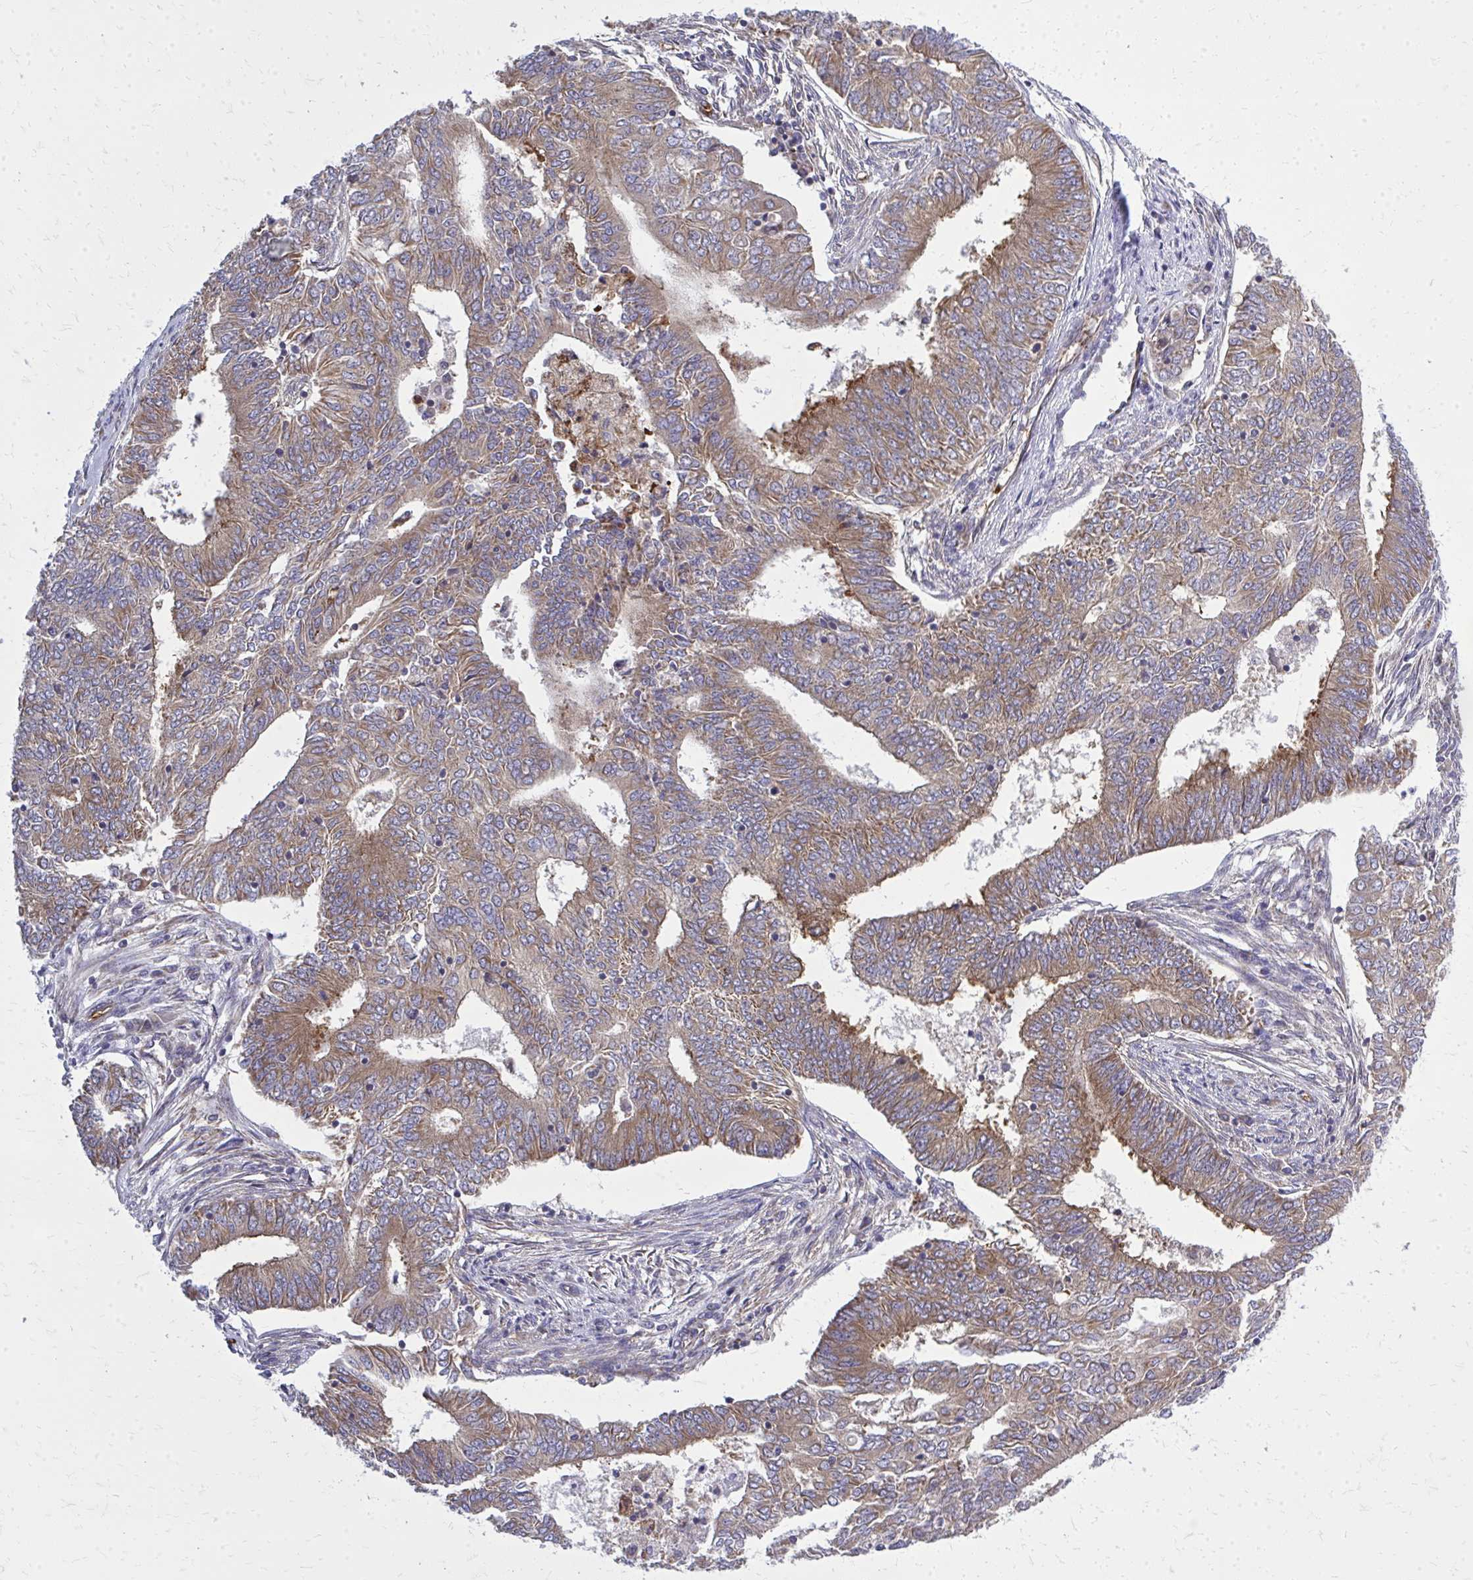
{"staining": {"intensity": "moderate", "quantity": ">75%", "location": "cytoplasmic/membranous"}, "tissue": "endometrial cancer", "cell_type": "Tumor cells", "image_type": "cancer", "snomed": [{"axis": "morphology", "description": "Adenocarcinoma, NOS"}, {"axis": "topography", "description": "Endometrium"}], "caption": "Endometrial adenocarcinoma stained with a brown dye exhibits moderate cytoplasmic/membranous positive staining in about >75% of tumor cells.", "gene": "PDK4", "patient": {"sex": "female", "age": 62}}